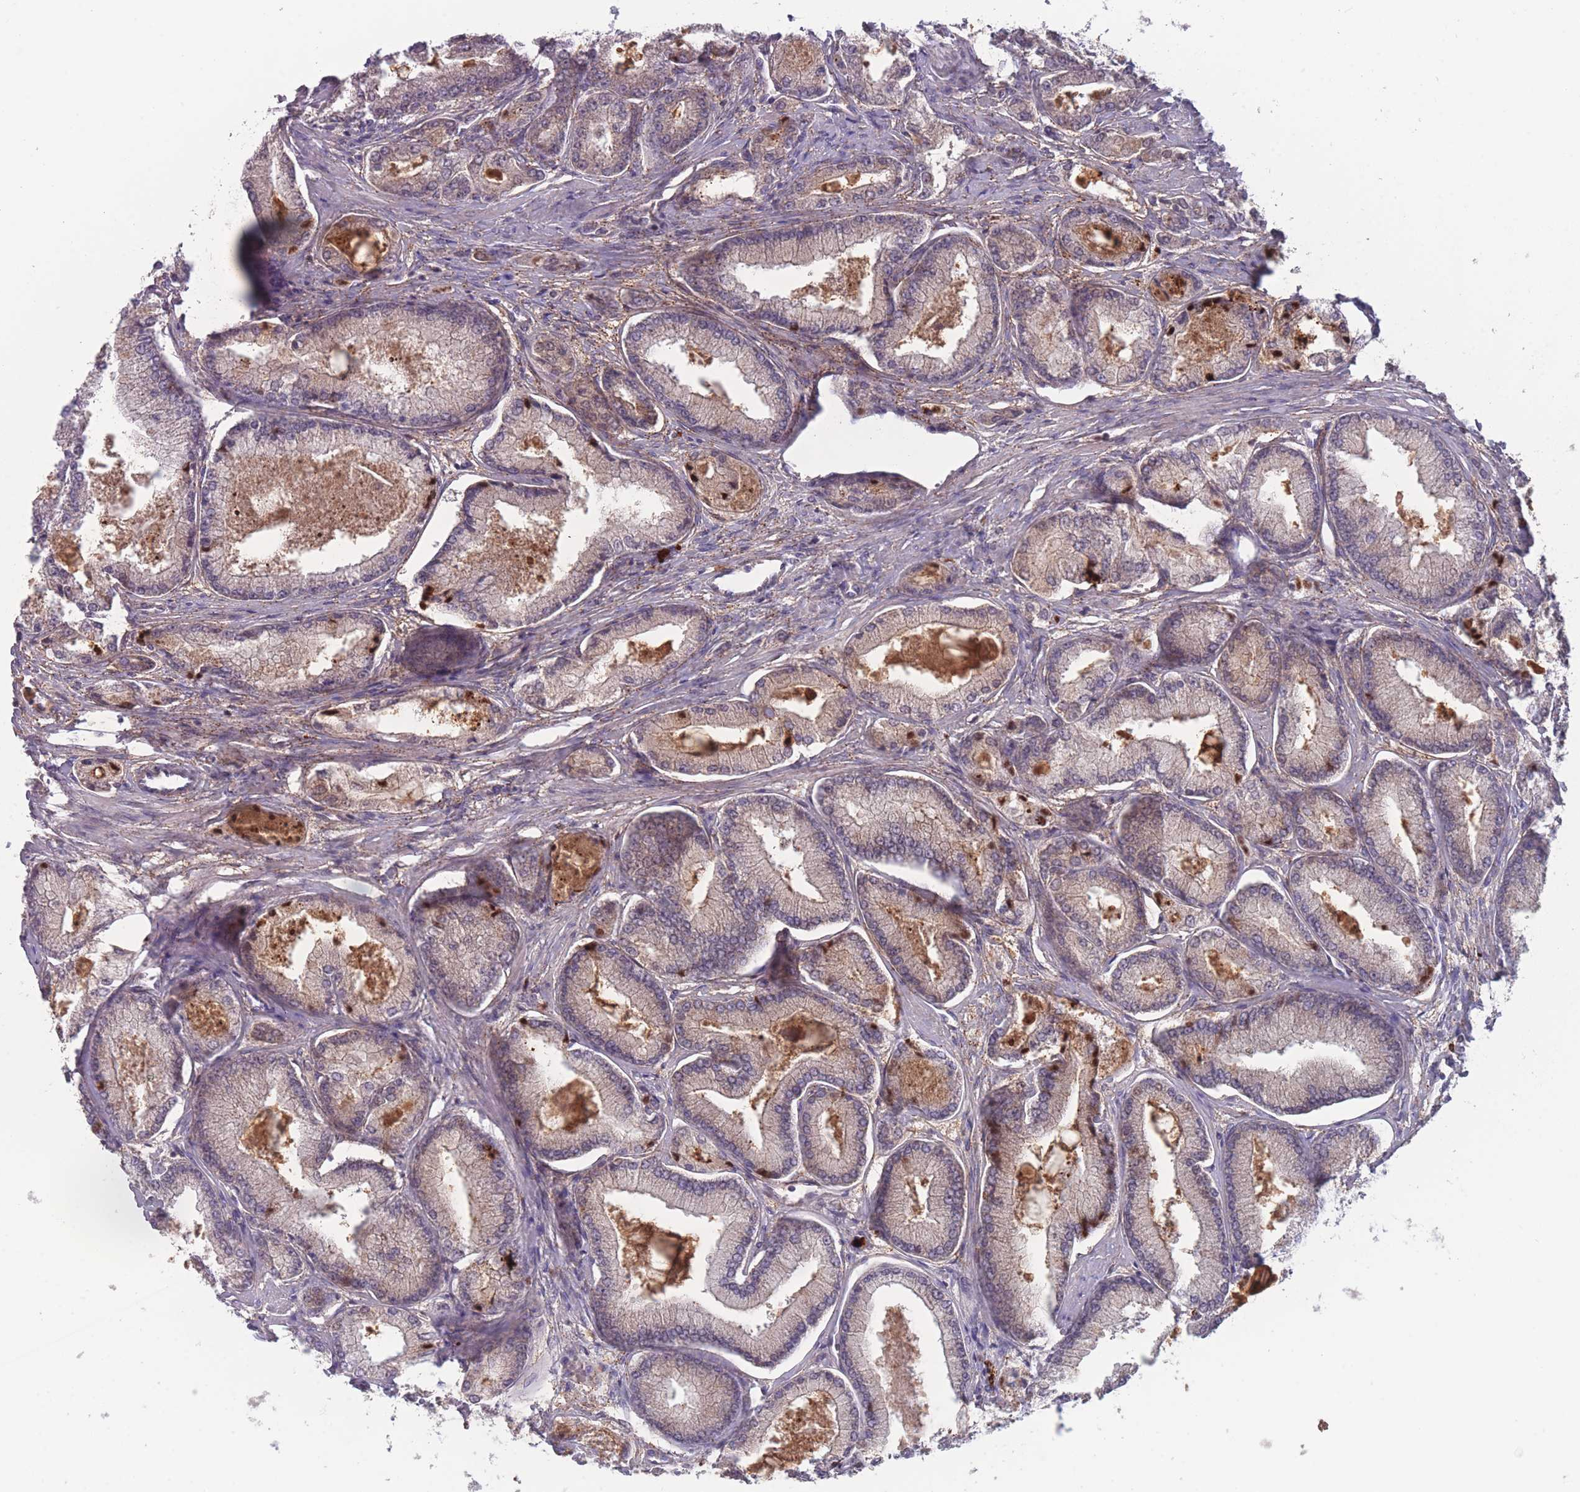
{"staining": {"intensity": "negative", "quantity": "none", "location": "none"}, "tissue": "prostate cancer", "cell_type": "Tumor cells", "image_type": "cancer", "snomed": [{"axis": "morphology", "description": "Adenocarcinoma, Low grade"}, {"axis": "topography", "description": "Prostate"}], "caption": "Micrograph shows no significant protein positivity in tumor cells of prostate low-grade adenocarcinoma. (DAB (3,3'-diaminobenzidine) immunohistochemistry, high magnification).", "gene": "TMEM232", "patient": {"sex": "male", "age": 74}}